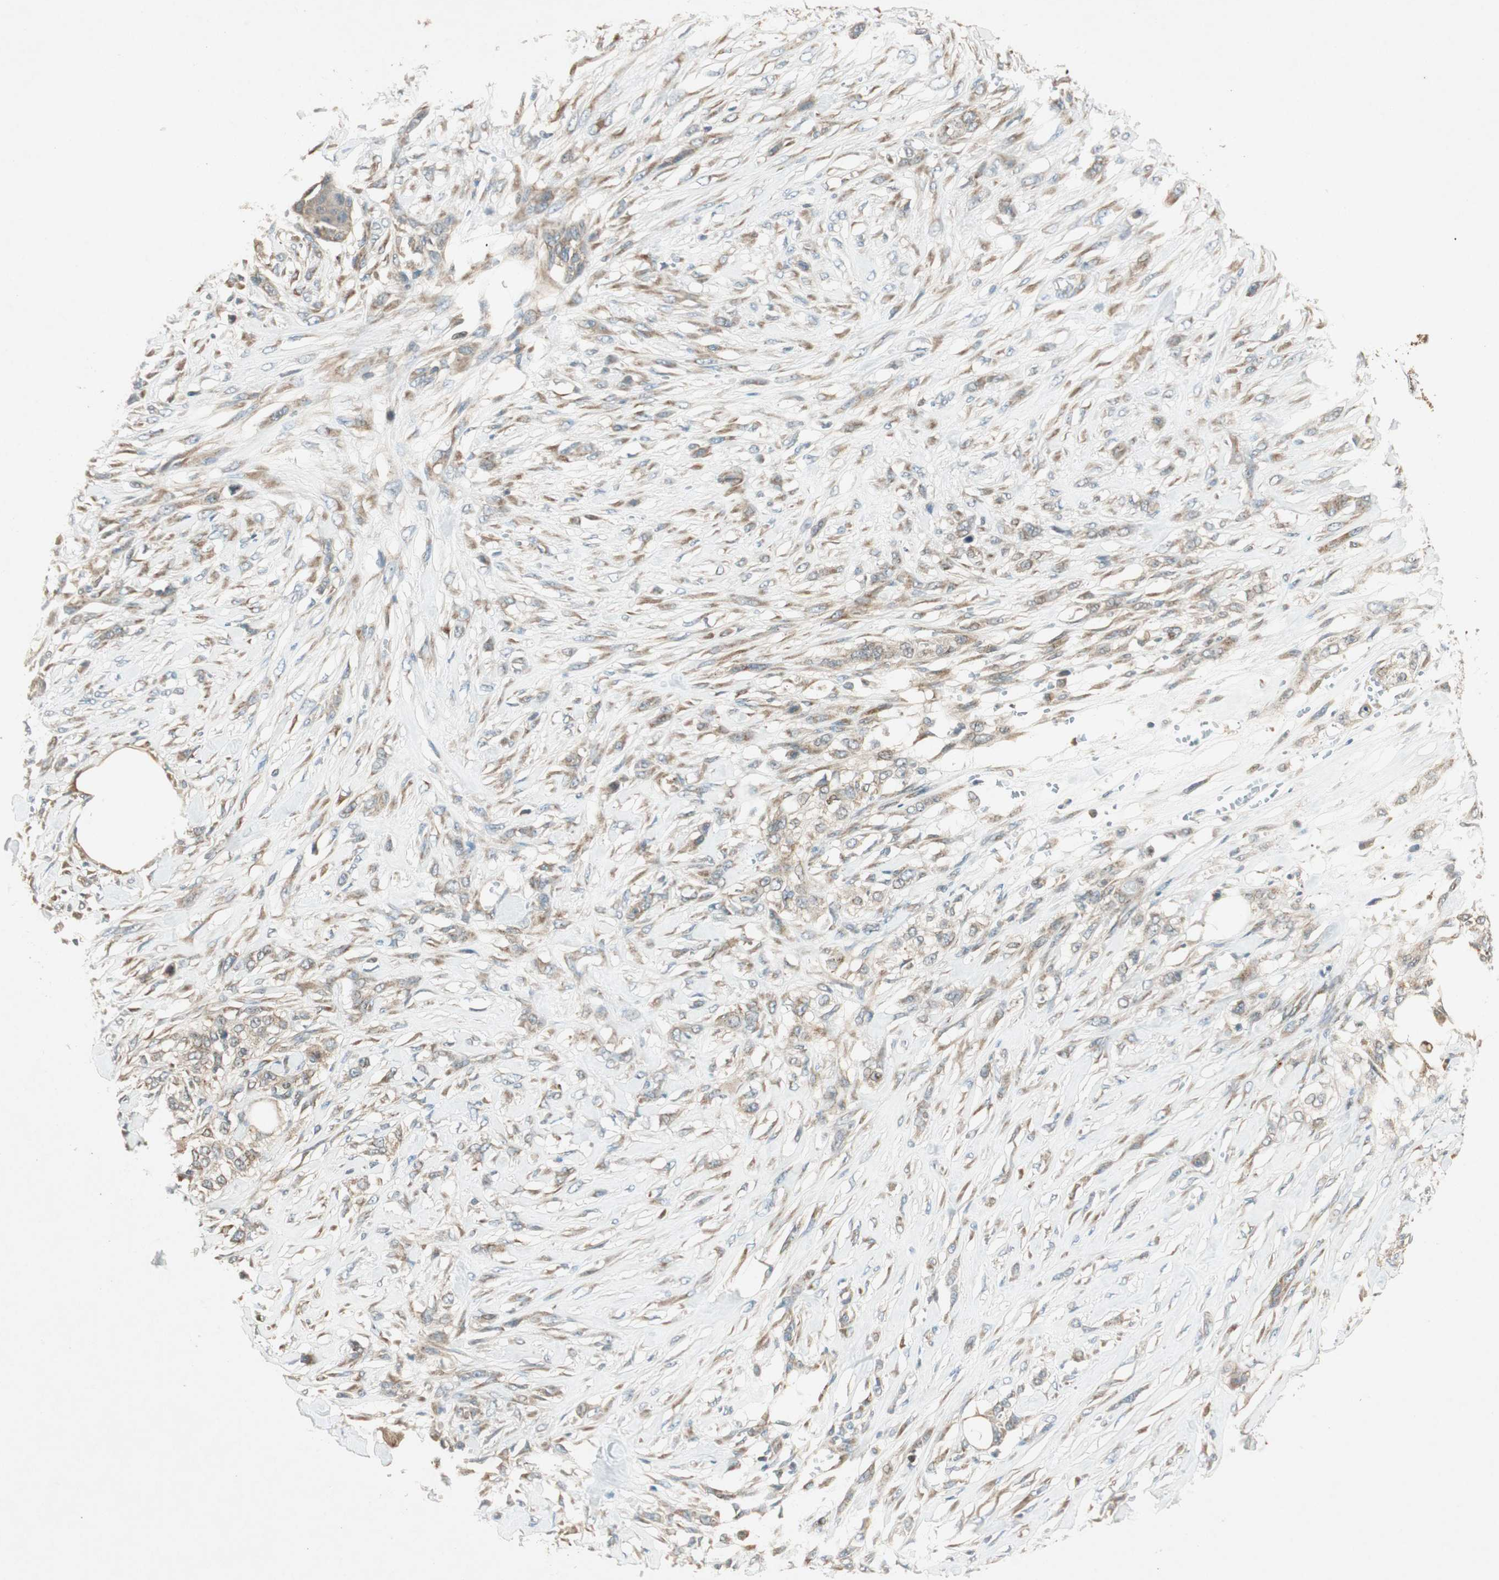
{"staining": {"intensity": "moderate", "quantity": ">75%", "location": "cytoplasmic/membranous"}, "tissue": "skin cancer", "cell_type": "Tumor cells", "image_type": "cancer", "snomed": [{"axis": "morphology", "description": "Squamous cell carcinoma, NOS"}, {"axis": "topography", "description": "Skin"}], "caption": "Squamous cell carcinoma (skin) tissue shows moderate cytoplasmic/membranous positivity in about >75% of tumor cells, visualized by immunohistochemistry. Nuclei are stained in blue.", "gene": "CHADL", "patient": {"sex": "female", "age": 59}}